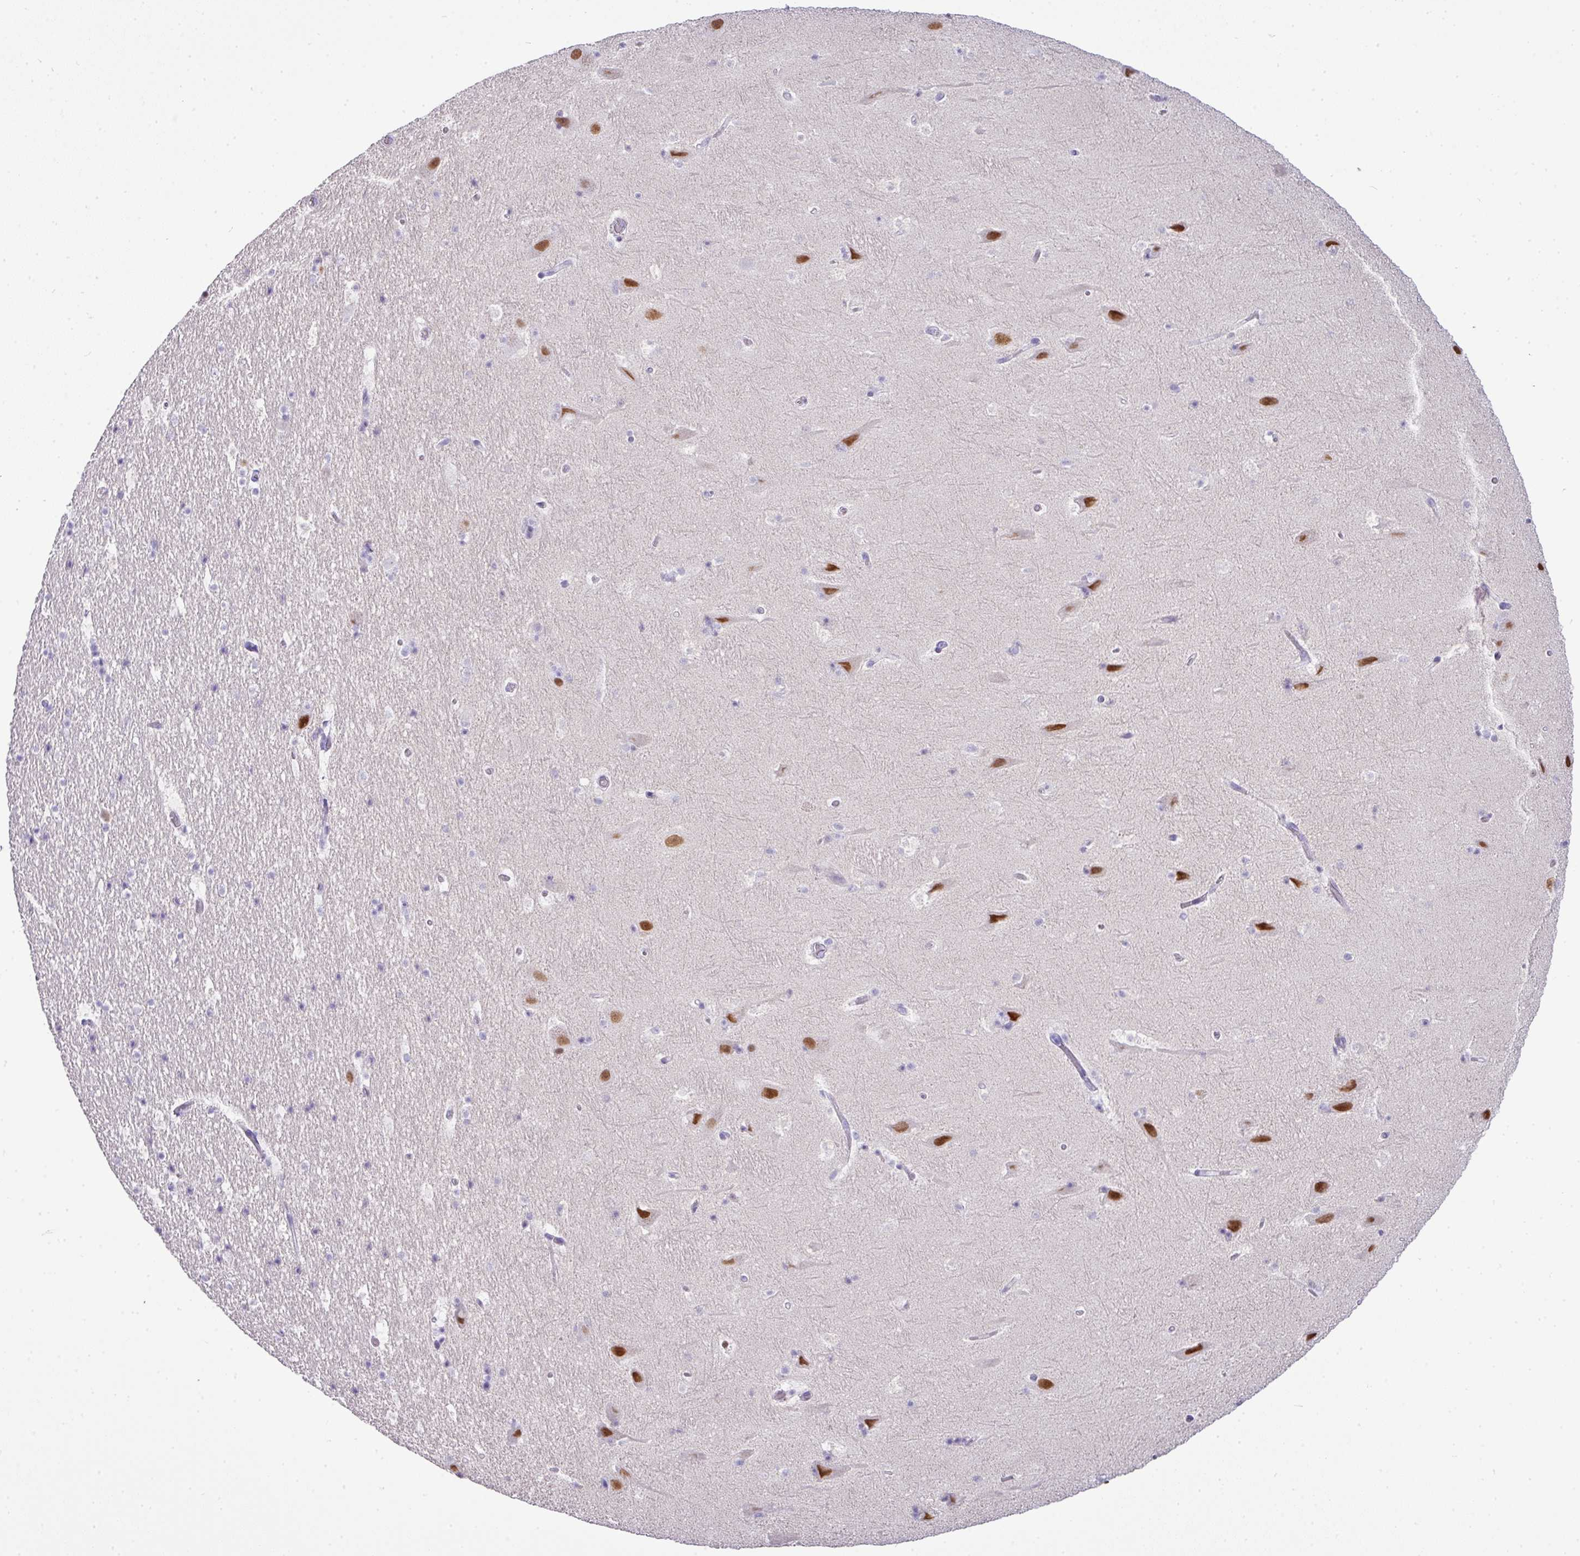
{"staining": {"intensity": "negative", "quantity": "none", "location": "none"}, "tissue": "hippocampus", "cell_type": "Glial cells", "image_type": "normal", "snomed": [{"axis": "morphology", "description": "Normal tissue, NOS"}, {"axis": "topography", "description": "Hippocampus"}], "caption": "Immunohistochemistry (IHC) micrograph of unremarkable hippocampus stained for a protein (brown), which shows no staining in glial cells.", "gene": "BCL11A", "patient": {"sex": "male", "age": 37}}